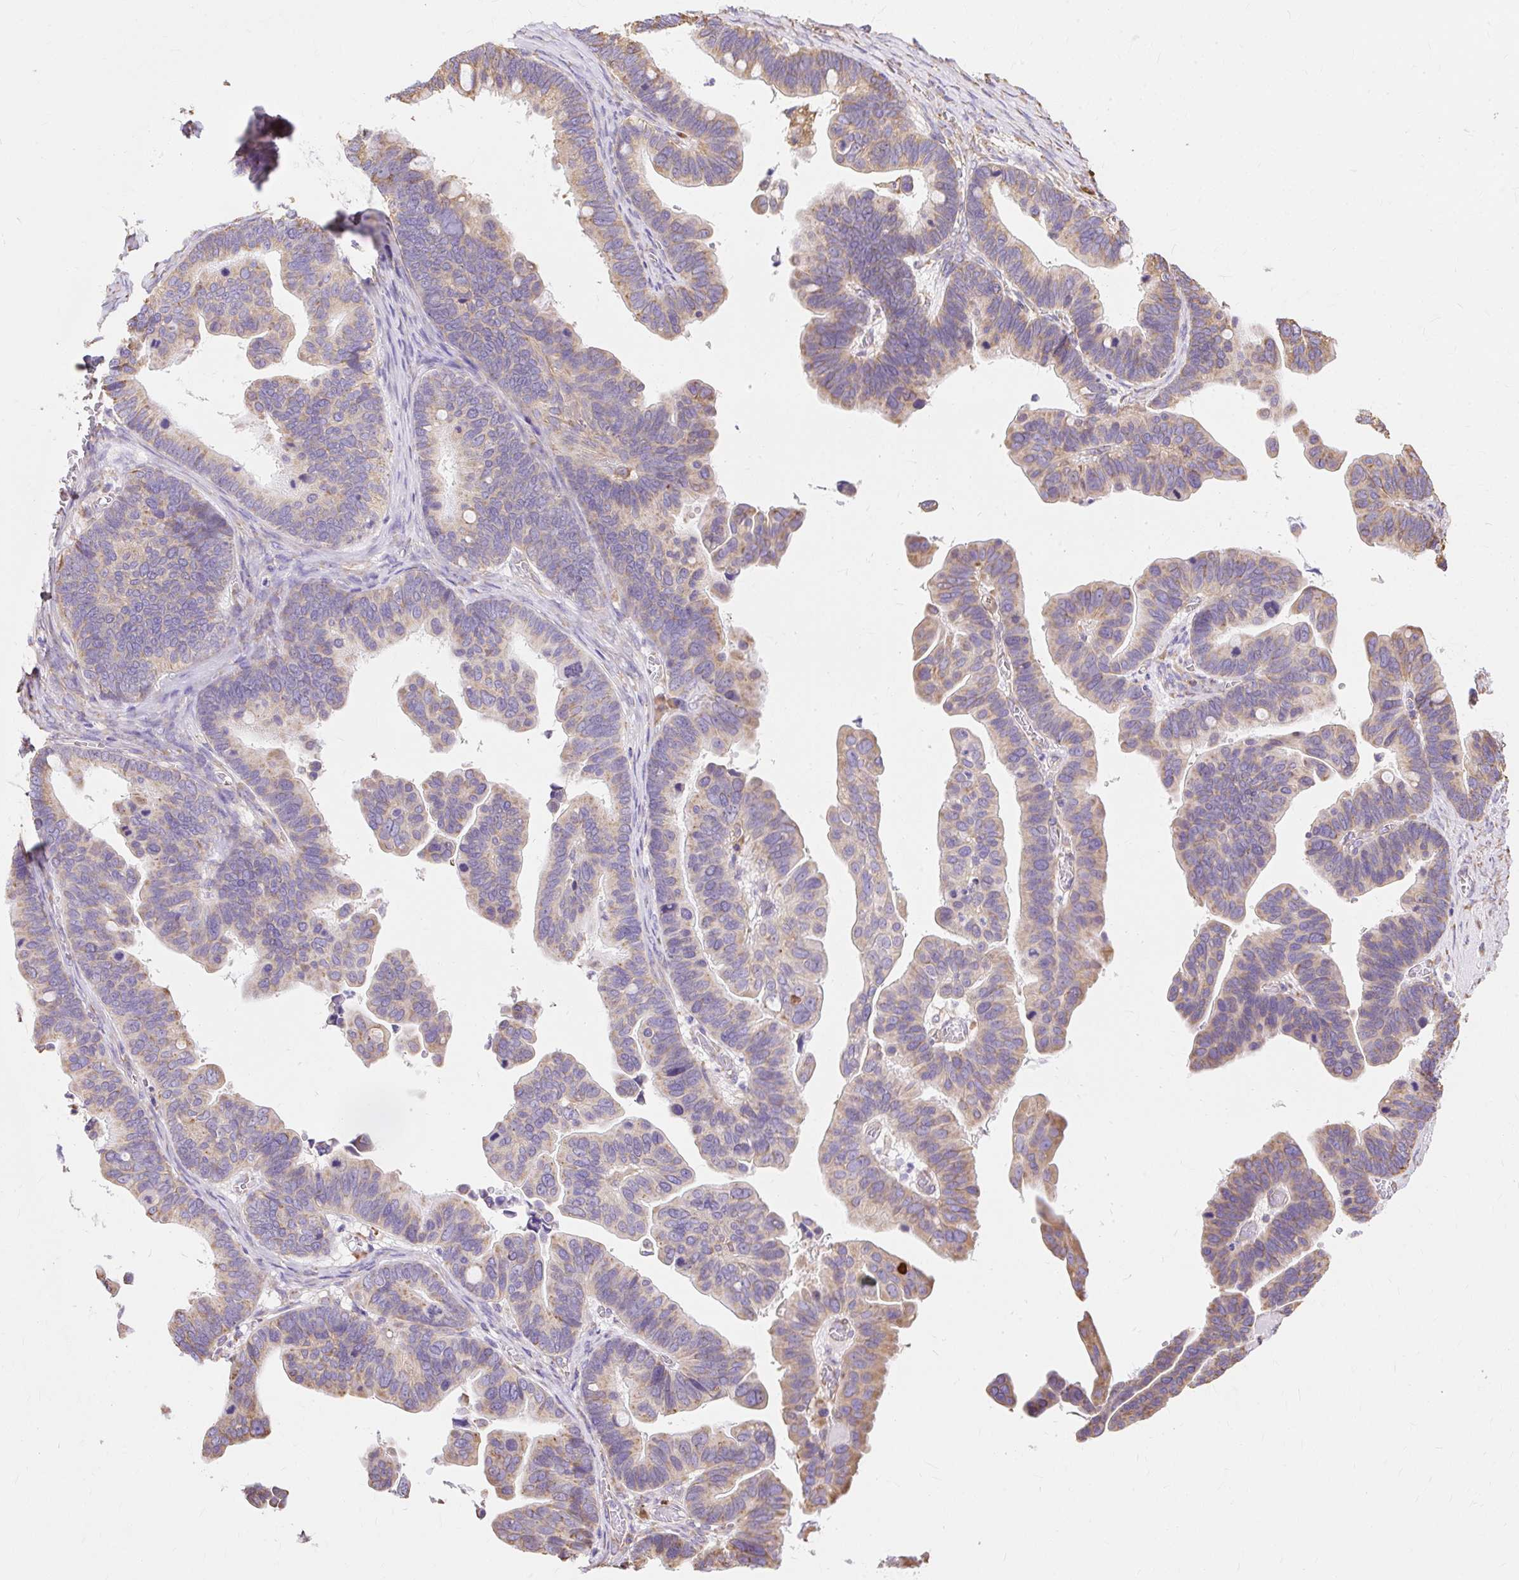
{"staining": {"intensity": "weak", "quantity": ">75%", "location": "cytoplasmic/membranous"}, "tissue": "ovarian cancer", "cell_type": "Tumor cells", "image_type": "cancer", "snomed": [{"axis": "morphology", "description": "Cystadenocarcinoma, serous, NOS"}, {"axis": "topography", "description": "Ovary"}], "caption": "About >75% of tumor cells in human ovarian serous cystadenocarcinoma reveal weak cytoplasmic/membranous protein positivity as visualized by brown immunohistochemical staining.", "gene": "RPS17", "patient": {"sex": "female", "age": 56}}